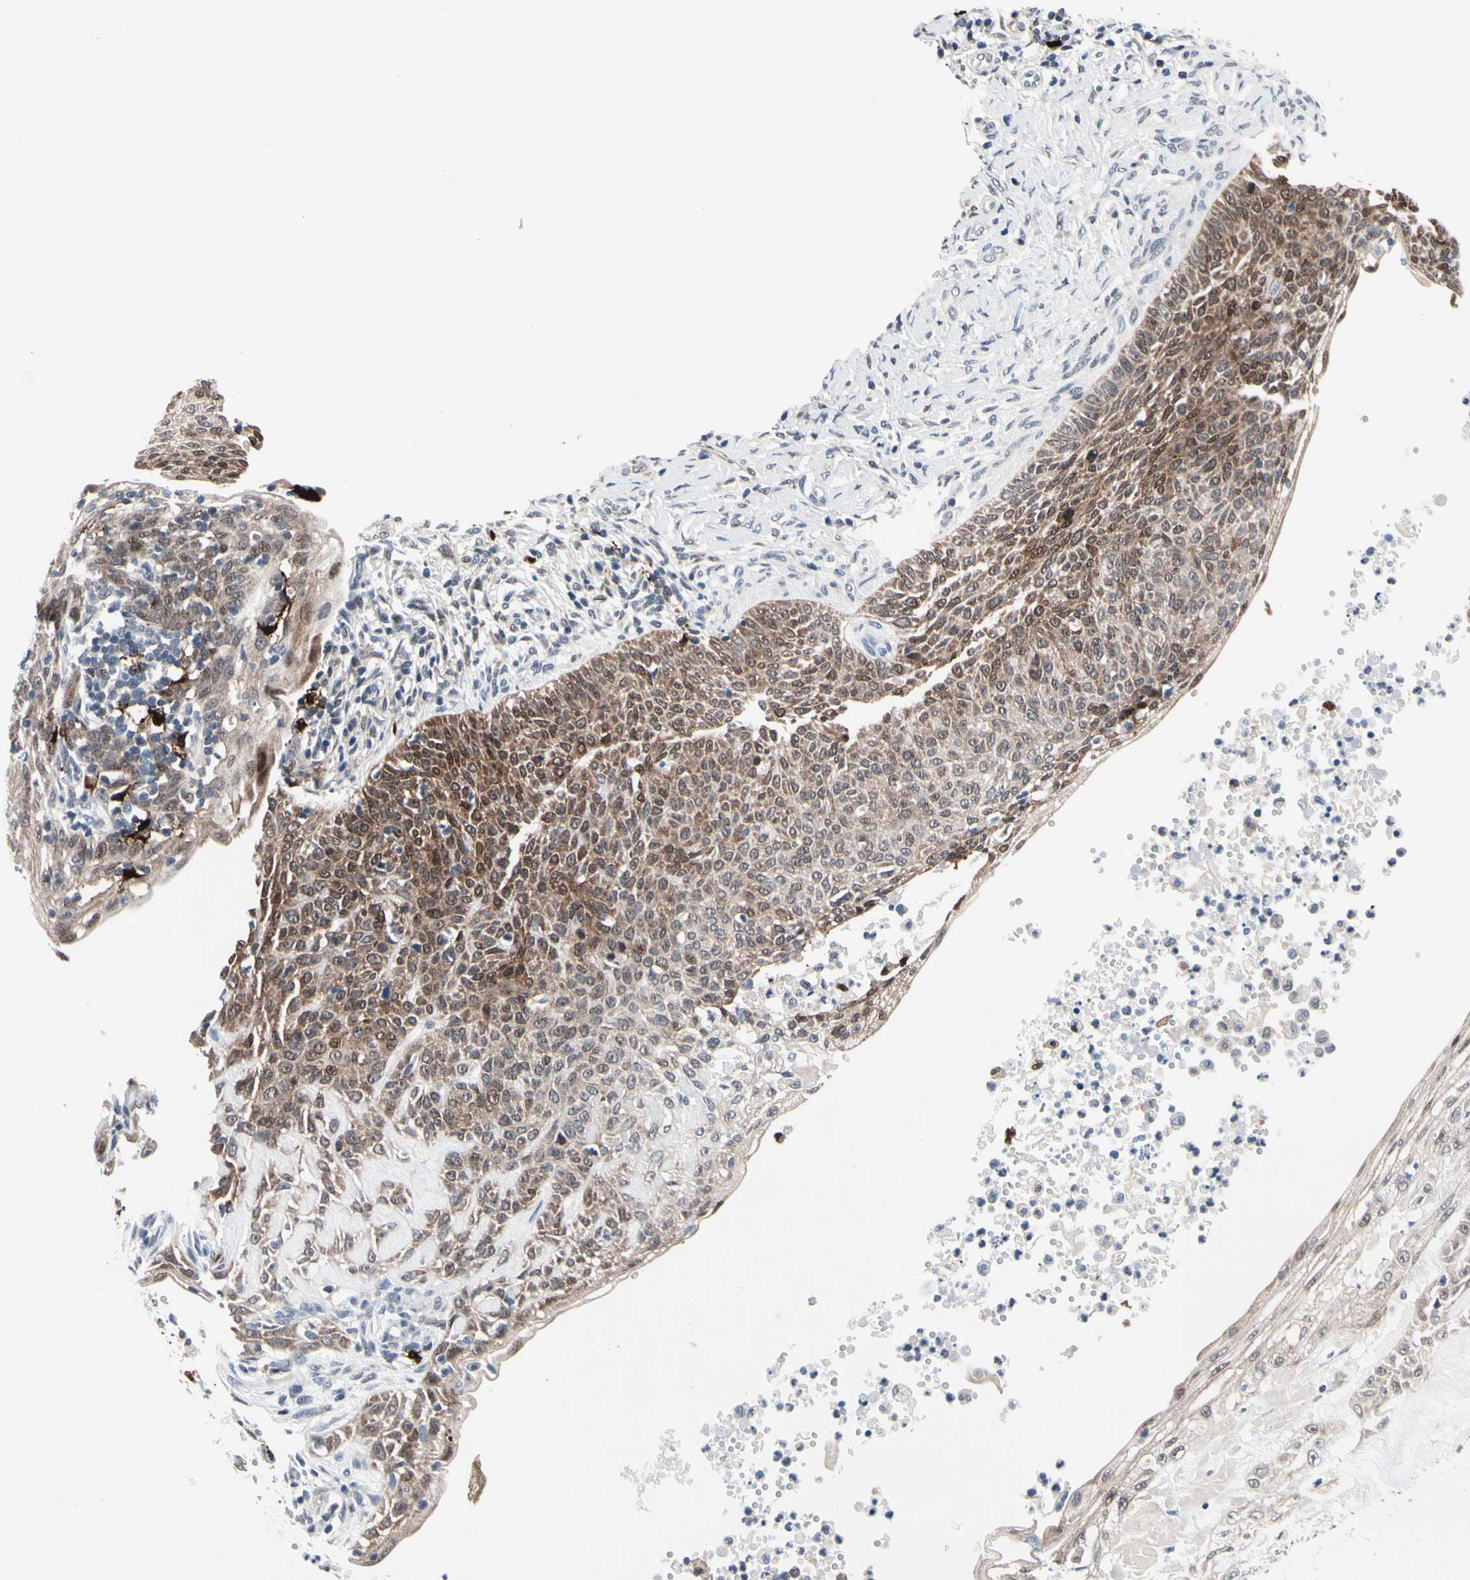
{"staining": {"intensity": "moderate", "quantity": ">75%", "location": "cytoplasmic/membranous,nuclear"}, "tissue": "skin cancer", "cell_type": "Tumor cells", "image_type": "cancer", "snomed": [{"axis": "morphology", "description": "Normal tissue, NOS"}, {"axis": "morphology", "description": "Basal cell carcinoma"}, {"axis": "topography", "description": "Skin"}], "caption": "A photomicrograph of skin basal cell carcinoma stained for a protein reveals moderate cytoplasmic/membranous and nuclear brown staining in tumor cells.", "gene": "TXN", "patient": {"sex": "male", "age": 87}}